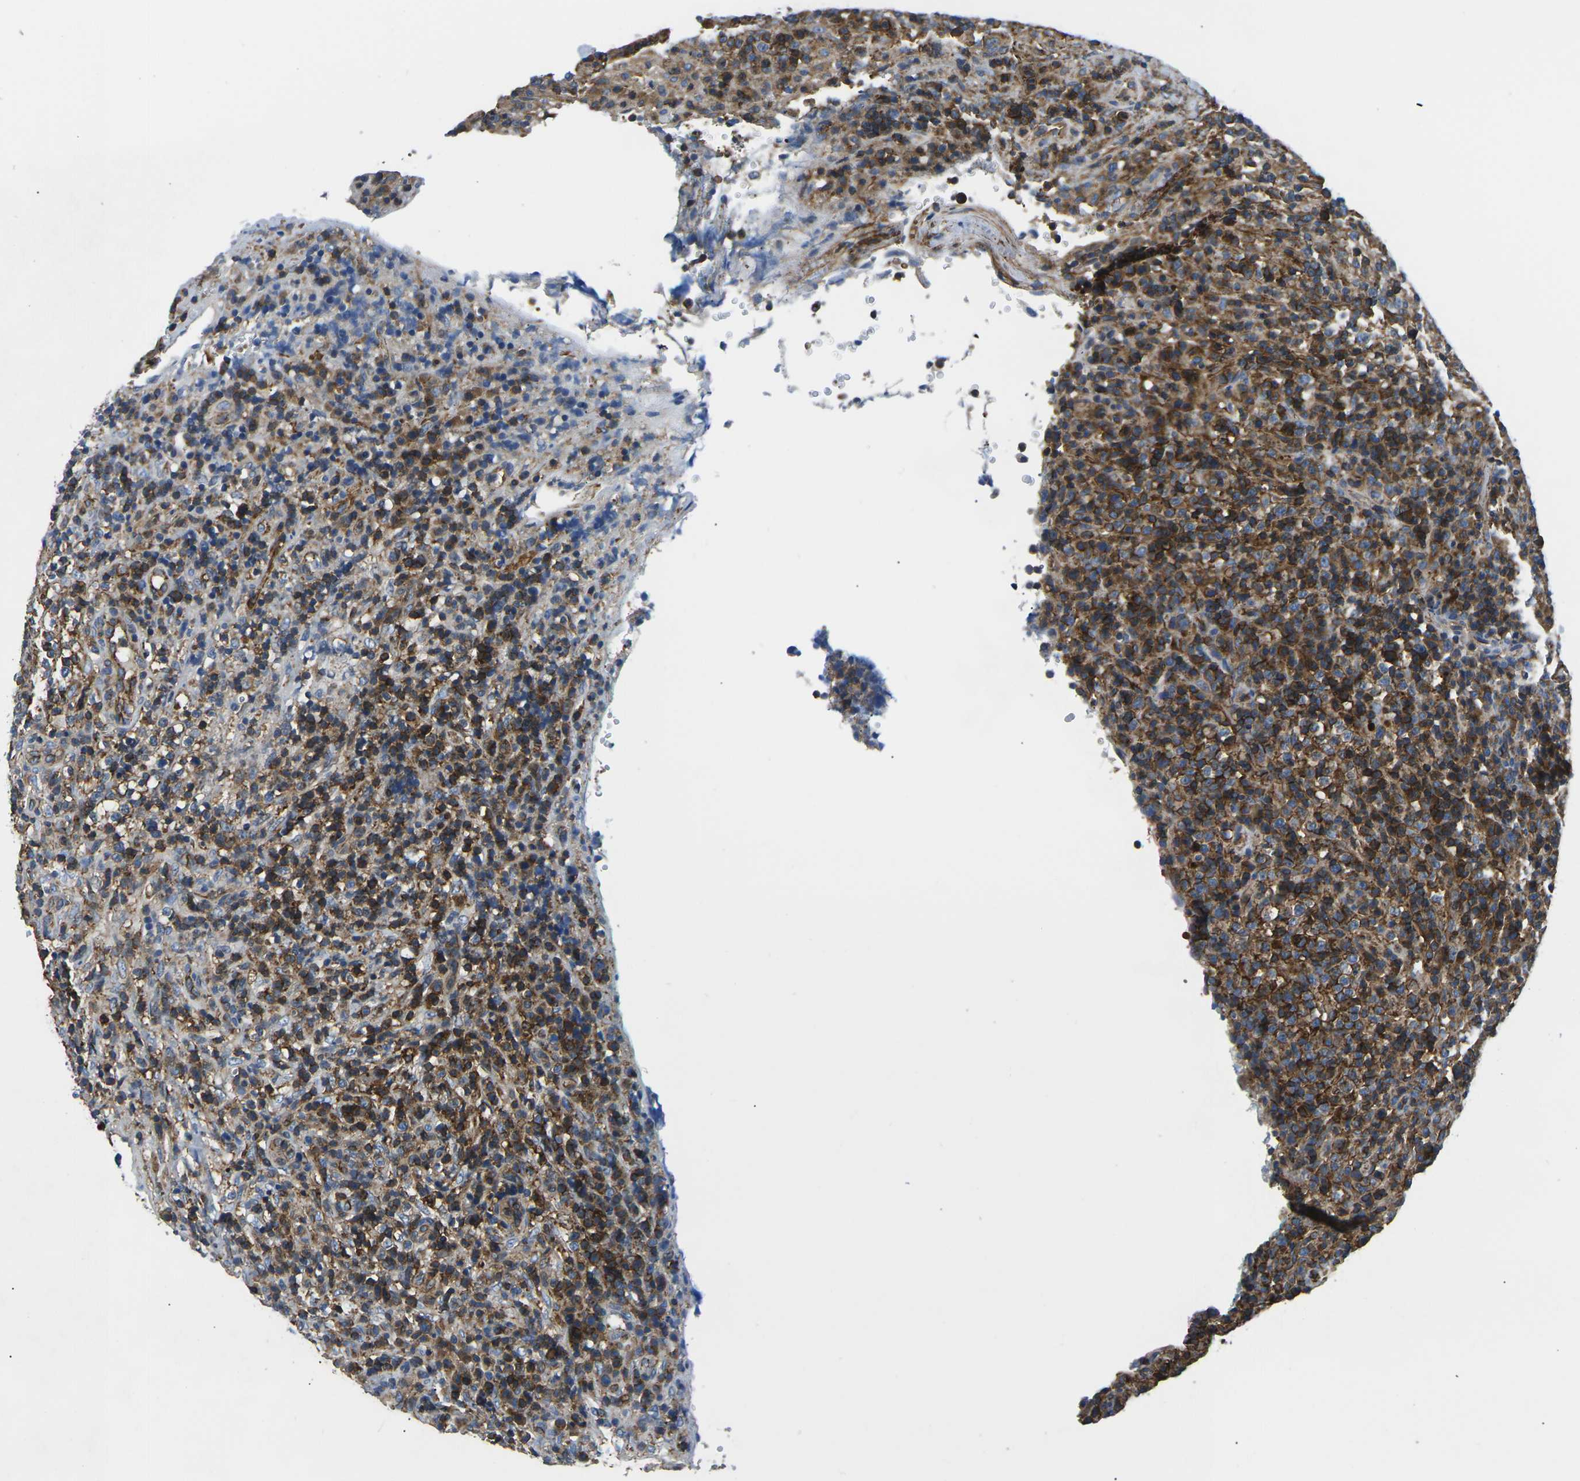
{"staining": {"intensity": "moderate", "quantity": "25%-75%", "location": "cytoplasmic/membranous"}, "tissue": "lymphoma", "cell_type": "Tumor cells", "image_type": "cancer", "snomed": [{"axis": "morphology", "description": "Malignant lymphoma, non-Hodgkin's type, High grade"}, {"axis": "topography", "description": "Lymph node"}], "caption": "Brown immunohistochemical staining in human high-grade malignant lymphoma, non-Hodgkin's type exhibits moderate cytoplasmic/membranous expression in approximately 25%-75% of tumor cells.", "gene": "KCNJ15", "patient": {"sex": "female", "age": 76}}